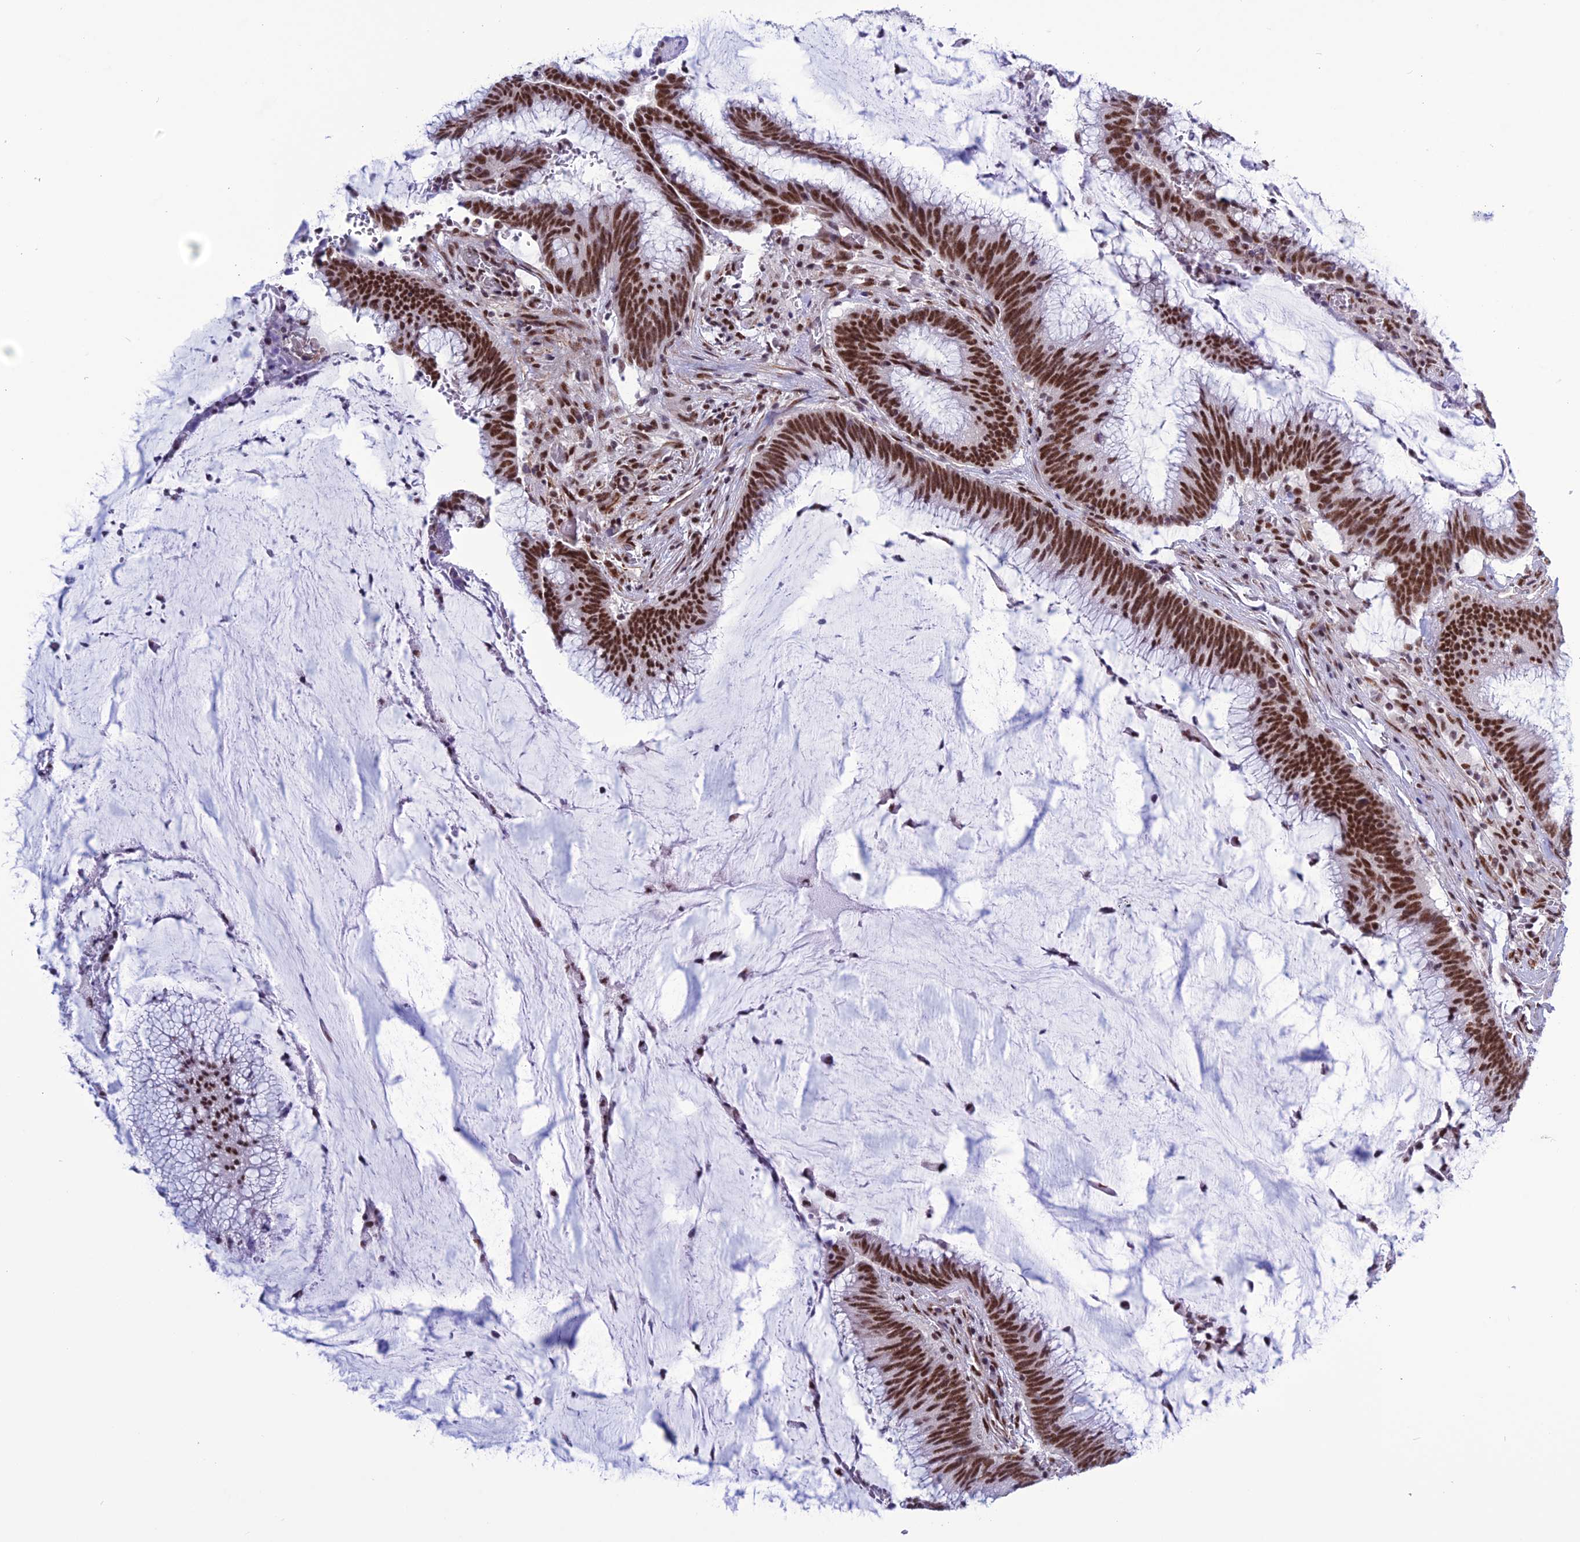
{"staining": {"intensity": "strong", "quantity": ">75%", "location": "nuclear"}, "tissue": "colorectal cancer", "cell_type": "Tumor cells", "image_type": "cancer", "snomed": [{"axis": "morphology", "description": "Adenocarcinoma, NOS"}, {"axis": "topography", "description": "Rectum"}], "caption": "A photomicrograph showing strong nuclear staining in approximately >75% of tumor cells in adenocarcinoma (colorectal), as visualized by brown immunohistochemical staining.", "gene": "U2AF1", "patient": {"sex": "female", "age": 77}}